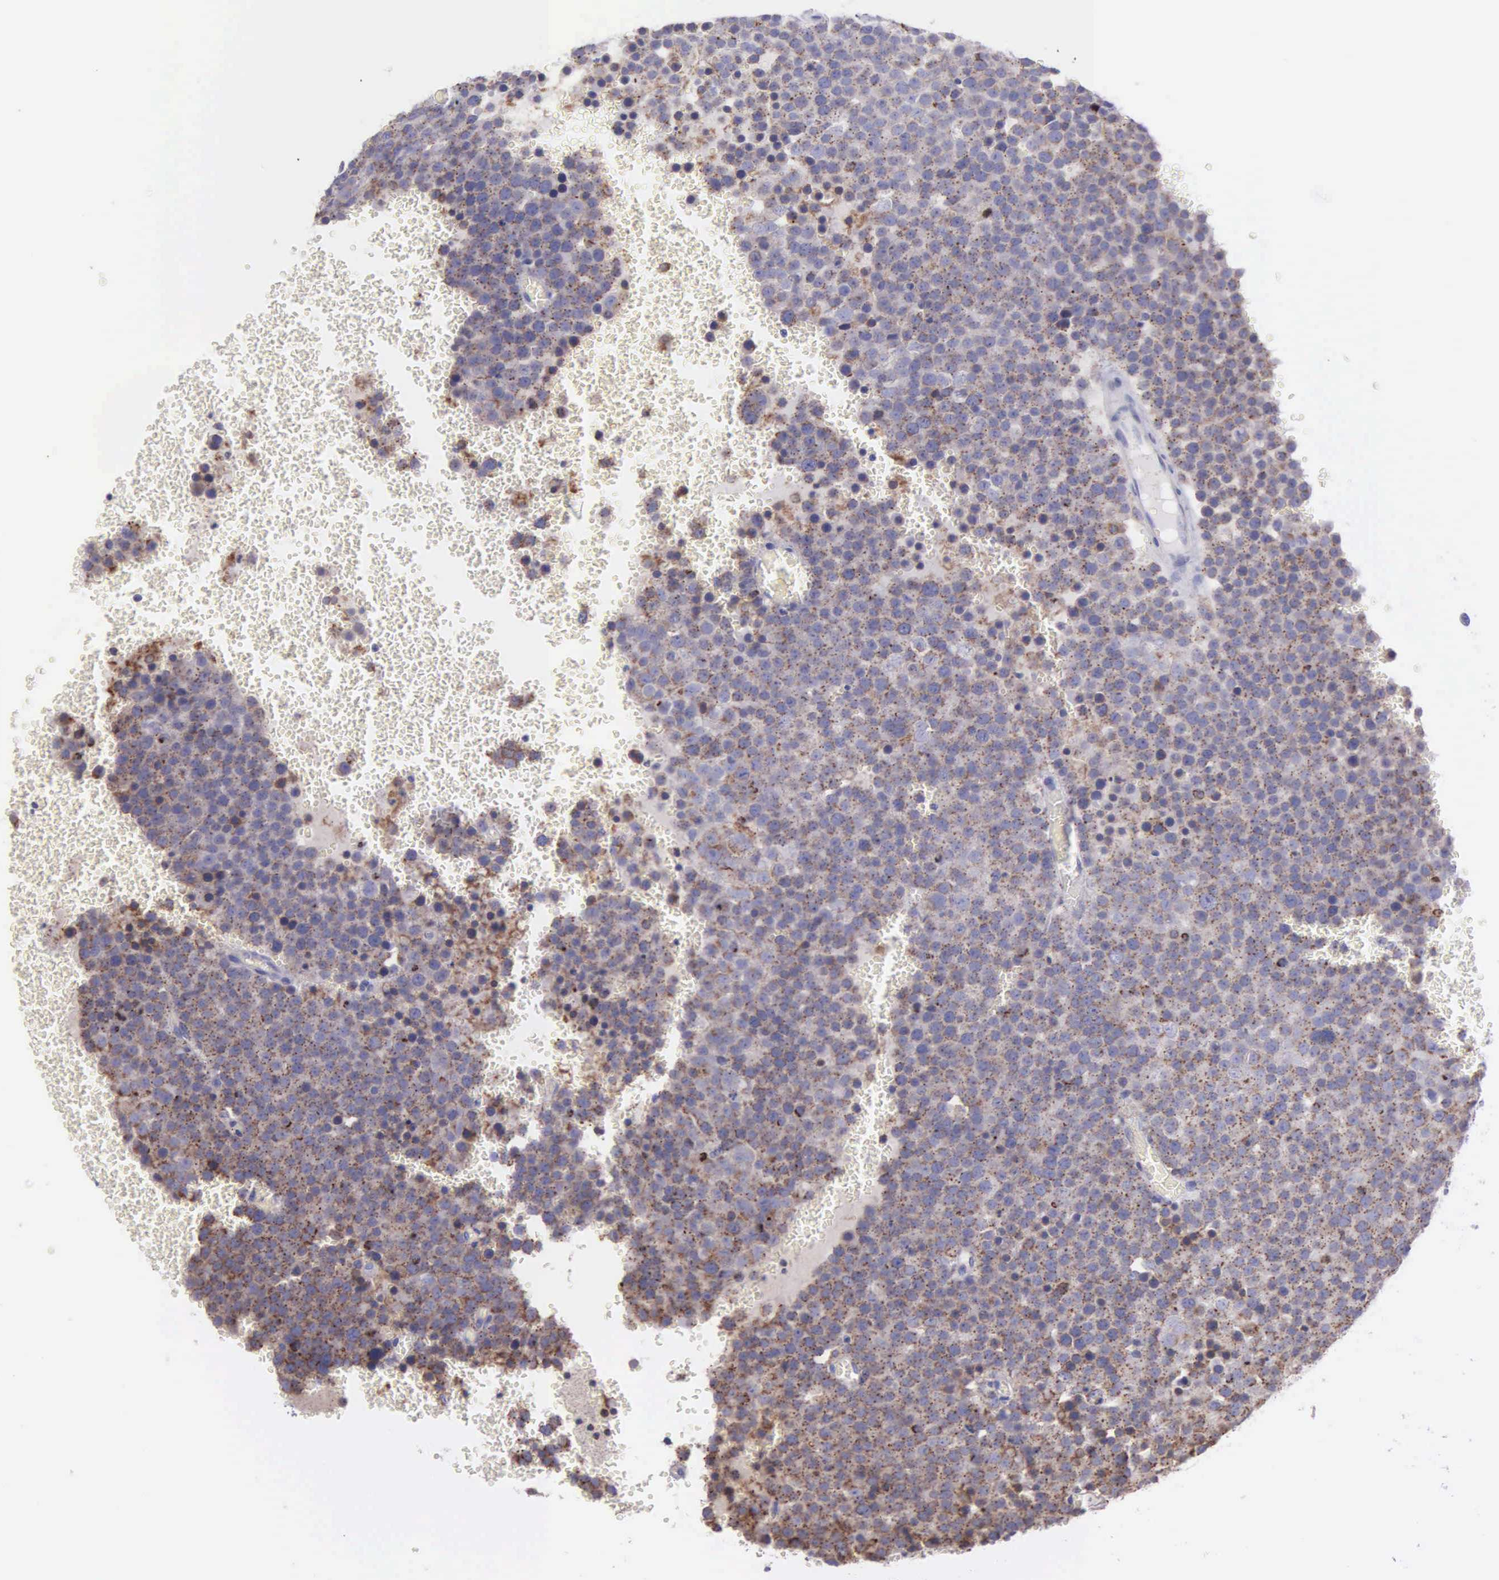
{"staining": {"intensity": "weak", "quantity": "25%-75%", "location": "cytoplasmic/membranous"}, "tissue": "testis cancer", "cell_type": "Tumor cells", "image_type": "cancer", "snomed": [{"axis": "morphology", "description": "Seminoma, NOS"}, {"axis": "topography", "description": "Testis"}], "caption": "Testis cancer (seminoma) tissue reveals weak cytoplasmic/membranous staining in approximately 25%-75% of tumor cells", "gene": "MIA2", "patient": {"sex": "male", "age": 71}}